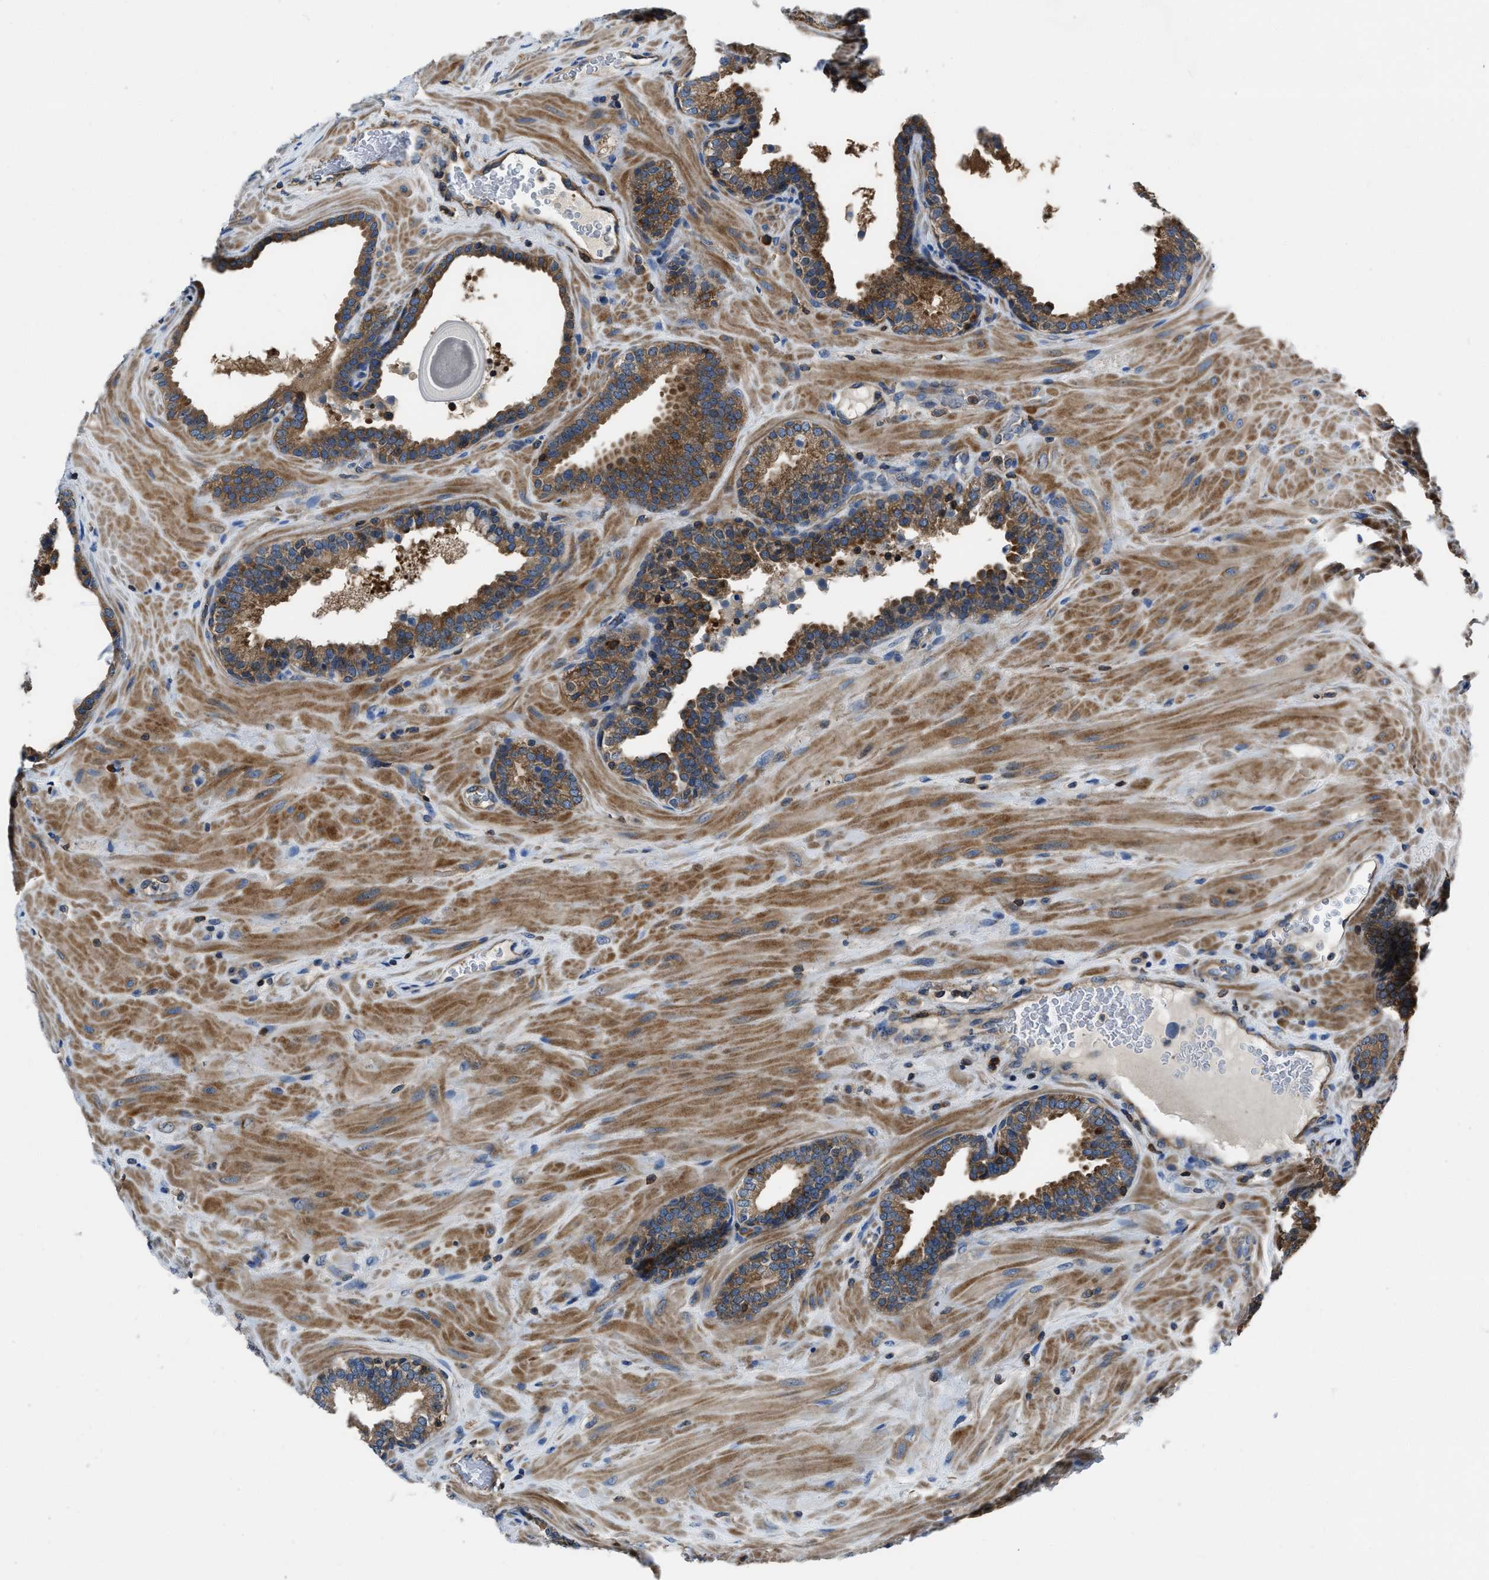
{"staining": {"intensity": "moderate", "quantity": ">75%", "location": "cytoplasmic/membranous"}, "tissue": "prostate", "cell_type": "Glandular cells", "image_type": "normal", "snomed": [{"axis": "morphology", "description": "Normal tissue, NOS"}, {"axis": "topography", "description": "Prostate"}], "caption": "Immunohistochemical staining of normal human prostate exhibits moderate cytoplasmic/membranous protein positivity in approximately >75% of glandular cells.", "gene": "YARS1", "patient": {"sex": "male", "age": 51}}